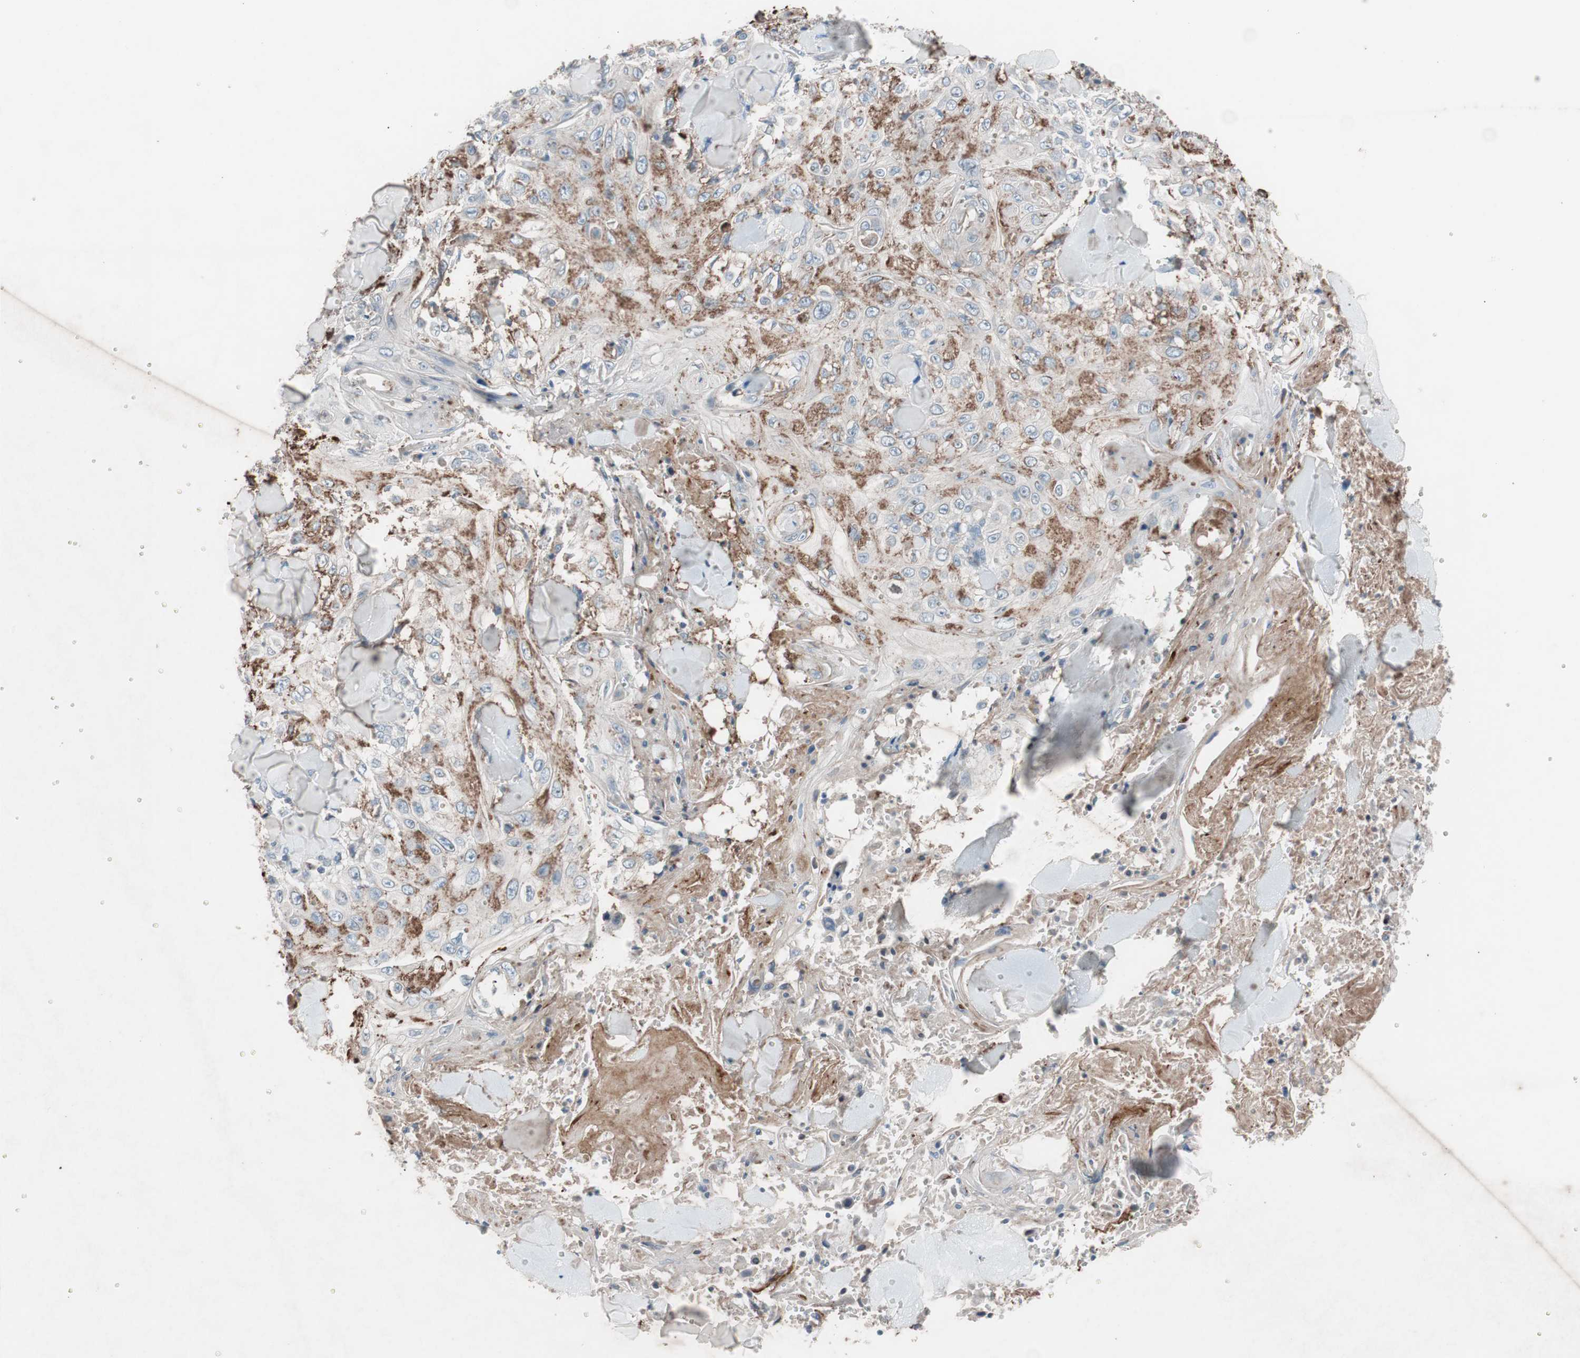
{"staining": {"intensity": "moderate", "quantity": "25%-75%", "location": "cytoplasmic/membranous"}, "tissue": "skin cancer", "cell_type": "Tumor cells", "image_type": "cancer", "snomed": [{"axis": "morphology", "description": "Squamous cell carcinoma, NOS"}, {"axis": "topography", "description": "Skin"}], "caption": "IHC (DAB) staining of skin squamous cell carcinoma exhibits moderate cytoplasmic/membranous protein expression in approximately 25%-75% of tumor cells.", "gene": "GRB7", "patient": {"sex": "male", "age": 86}}